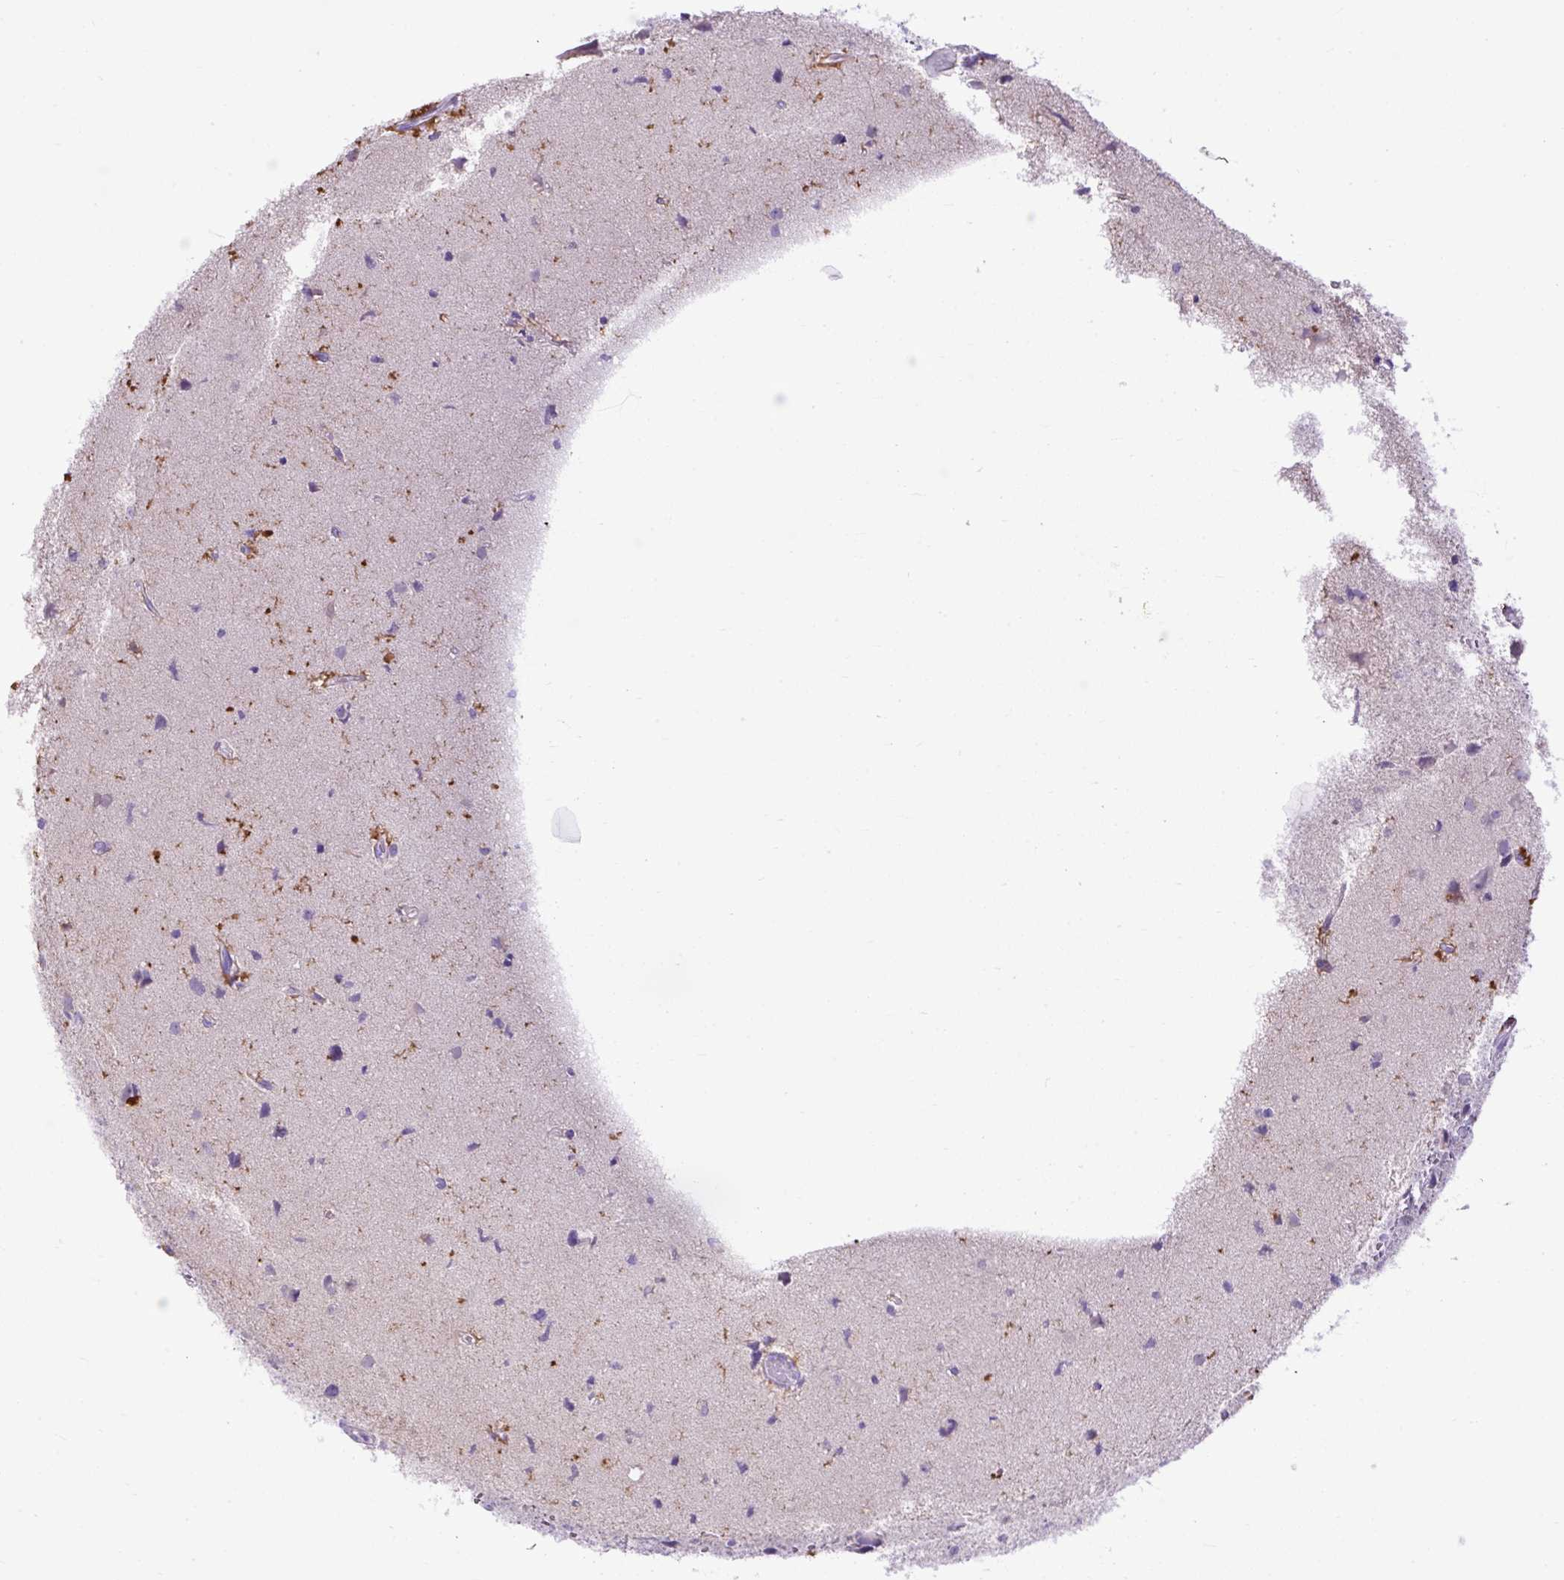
{"staining": {"intensity": "negative", "quantity": "none", "location": "none"}, "tissue": "glioma", "cell_type": "Tumor cells", "image_type": "cancer", "snomed": [{"axis": "morphology", "description": "Glioma, malignant, High grade"}, {"axis": "topography", "description": "Brain"}], "caption": "Immunohistochemistry of human malignant high-grade glioma demonstrates no expression in tumor cells.", "gene": "SPTBN5", "patient": {"sex": "male", "age": 23}}